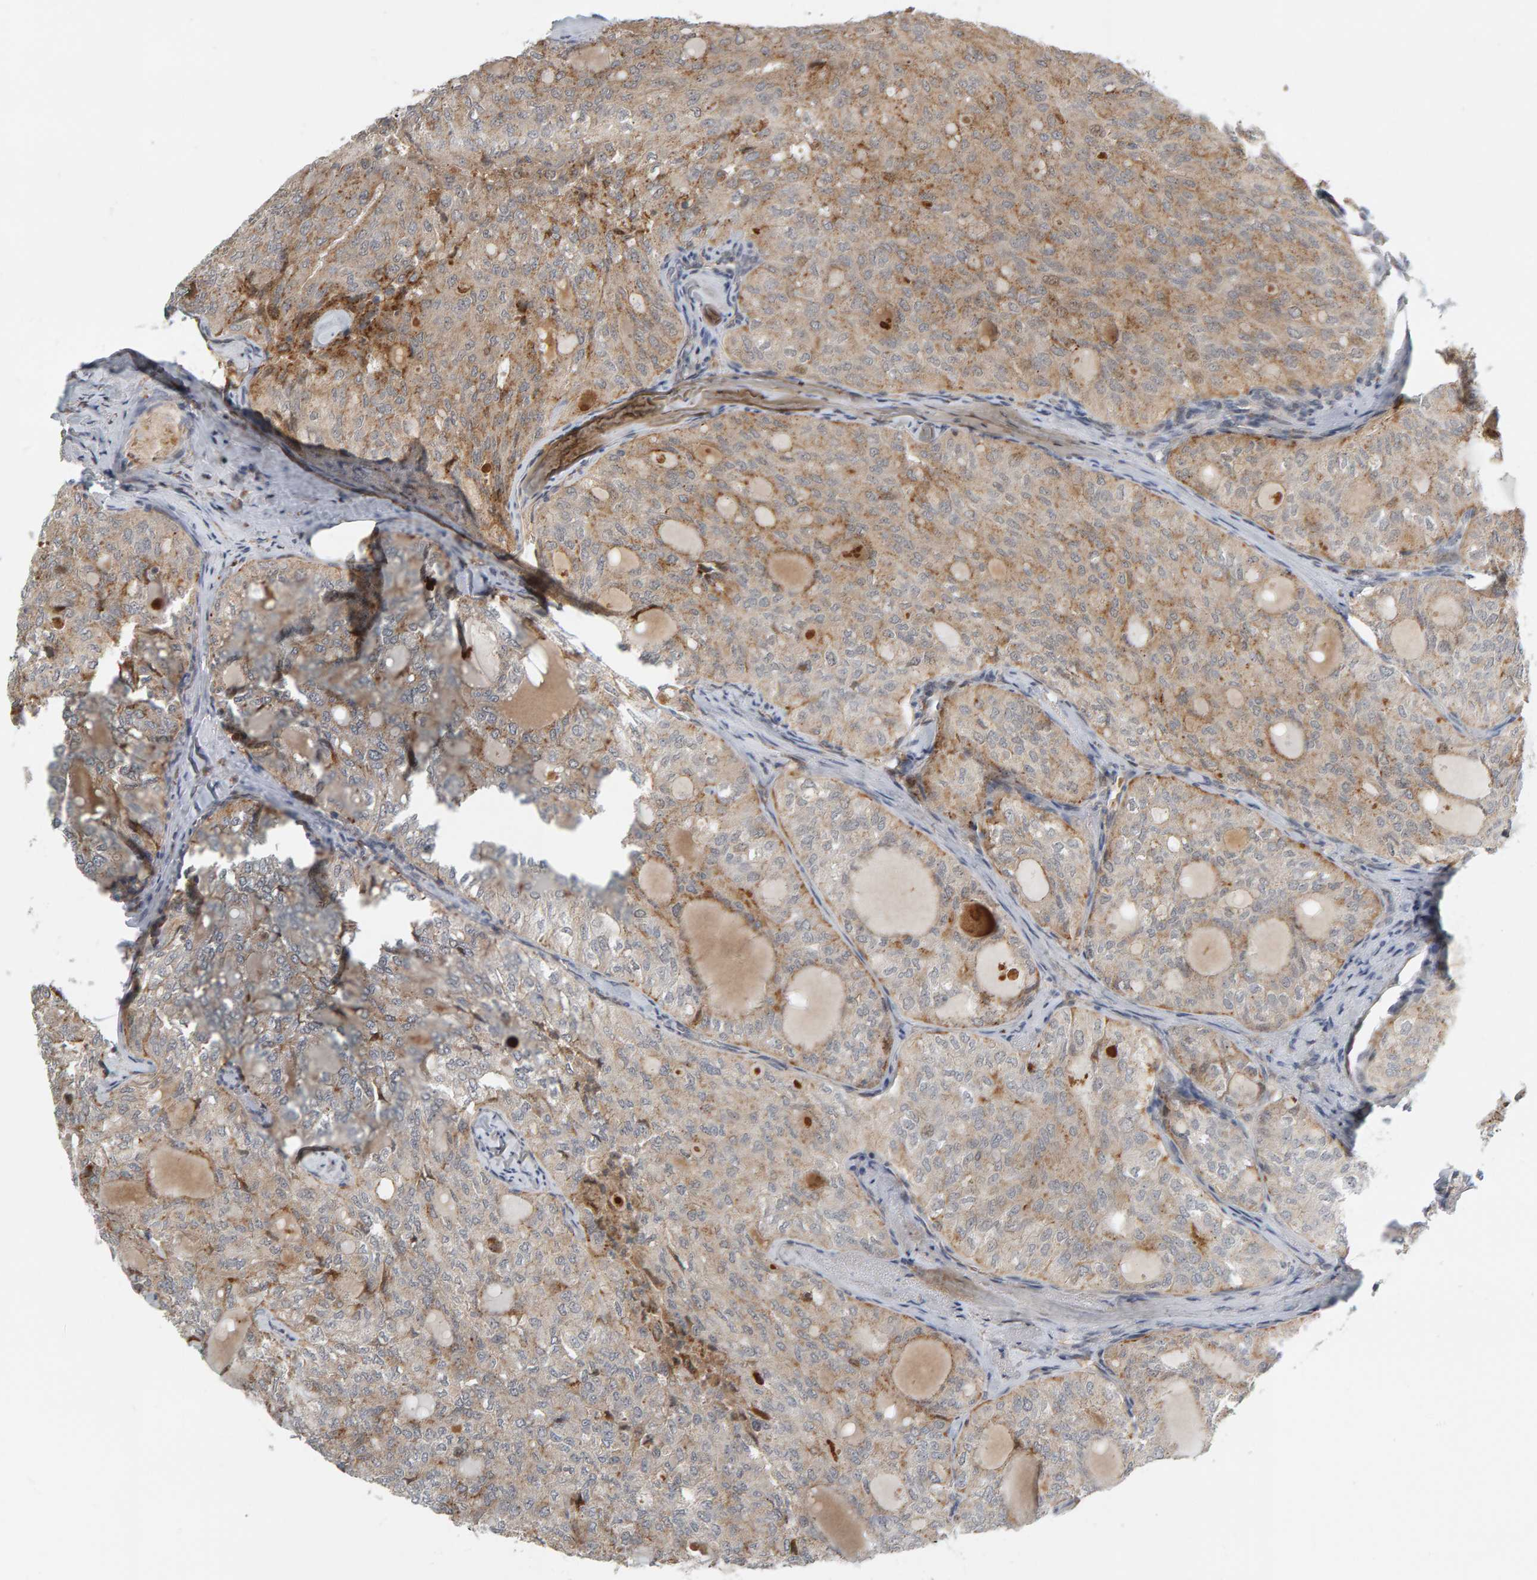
{"staining": {"intensity": "moderate", "quantity": "25%-75%", "location": "cytoplasmic/membranous"}, "tissue": "thyroid cancer", "cell_type": "Tumor cells", "image_type": "cancer", "snomed": [{"axis": "morphology", "description": "Follicular adenoma carcinoma, NOS"}, {"axis": "topography", "description": "Thyroid gland"}], "caption": "Thyroid cancer (follicular adenoma carcinoma) stained for a protein exhibits moderate cytoplasmic/membranous positivity in tumor cells. The protein is shown in brown color, while the nuclei are stained blue.", "gene": "ZNF160", "patient": {"sex": "male", "age": 75}}